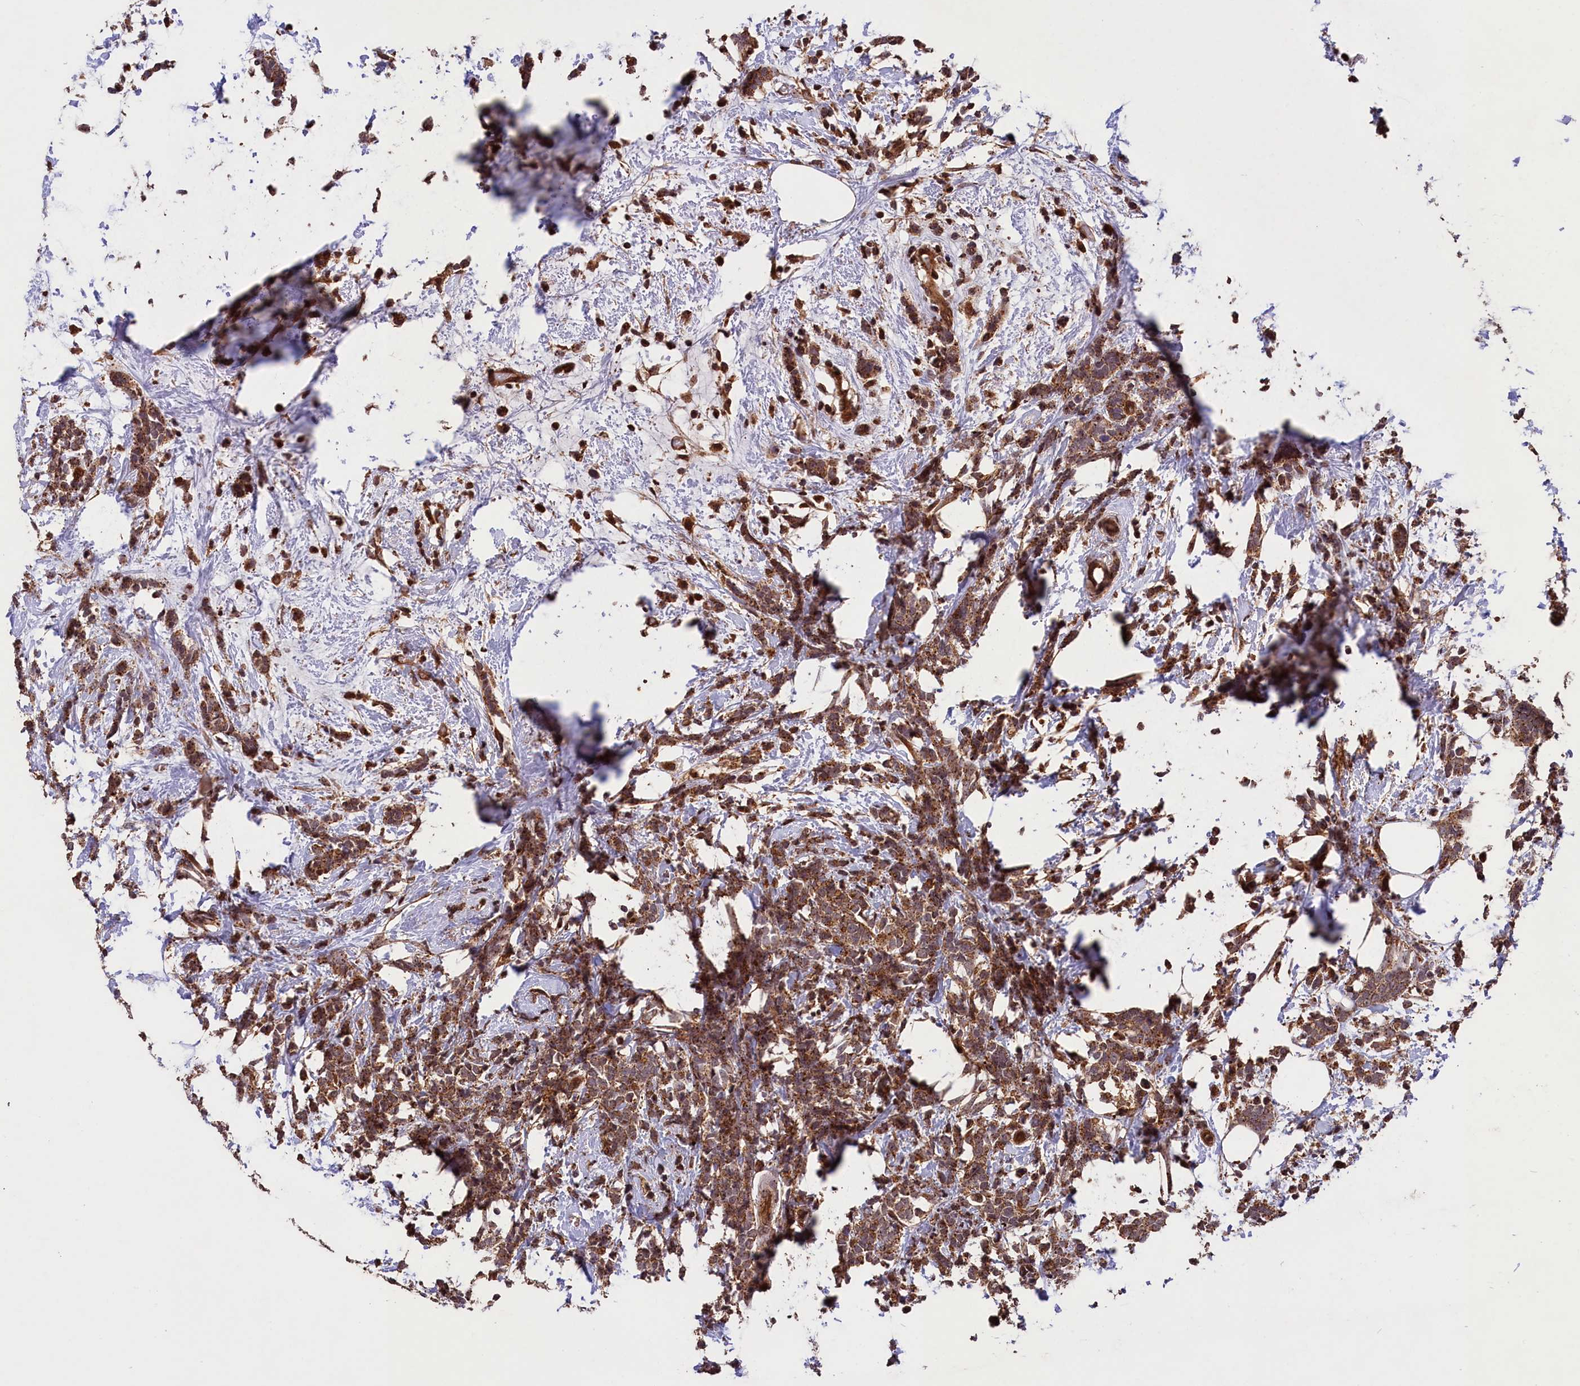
{"staining": {"intensity": "moderate", "quantity": ">75%", "location": "cytoplasmic/membranous"}, "tissue": "breast cancer", "cell_type": "Tumor cells", "image_type": "cancer", "snomed": [{"axis": "morphology", "description": "Lobular carcinoma"}, {"axis": "topography", "description": "Breast"}], "caption": "Immunohistochemical staining of human lobular carcinoma (breast) displays moderate cytoplasmic/membranous protein positivity in about >75% of tumor cells. Nuclei are stained in blue.", "gene": "IST1", "patient": {"sex": "female", "age": 58}}